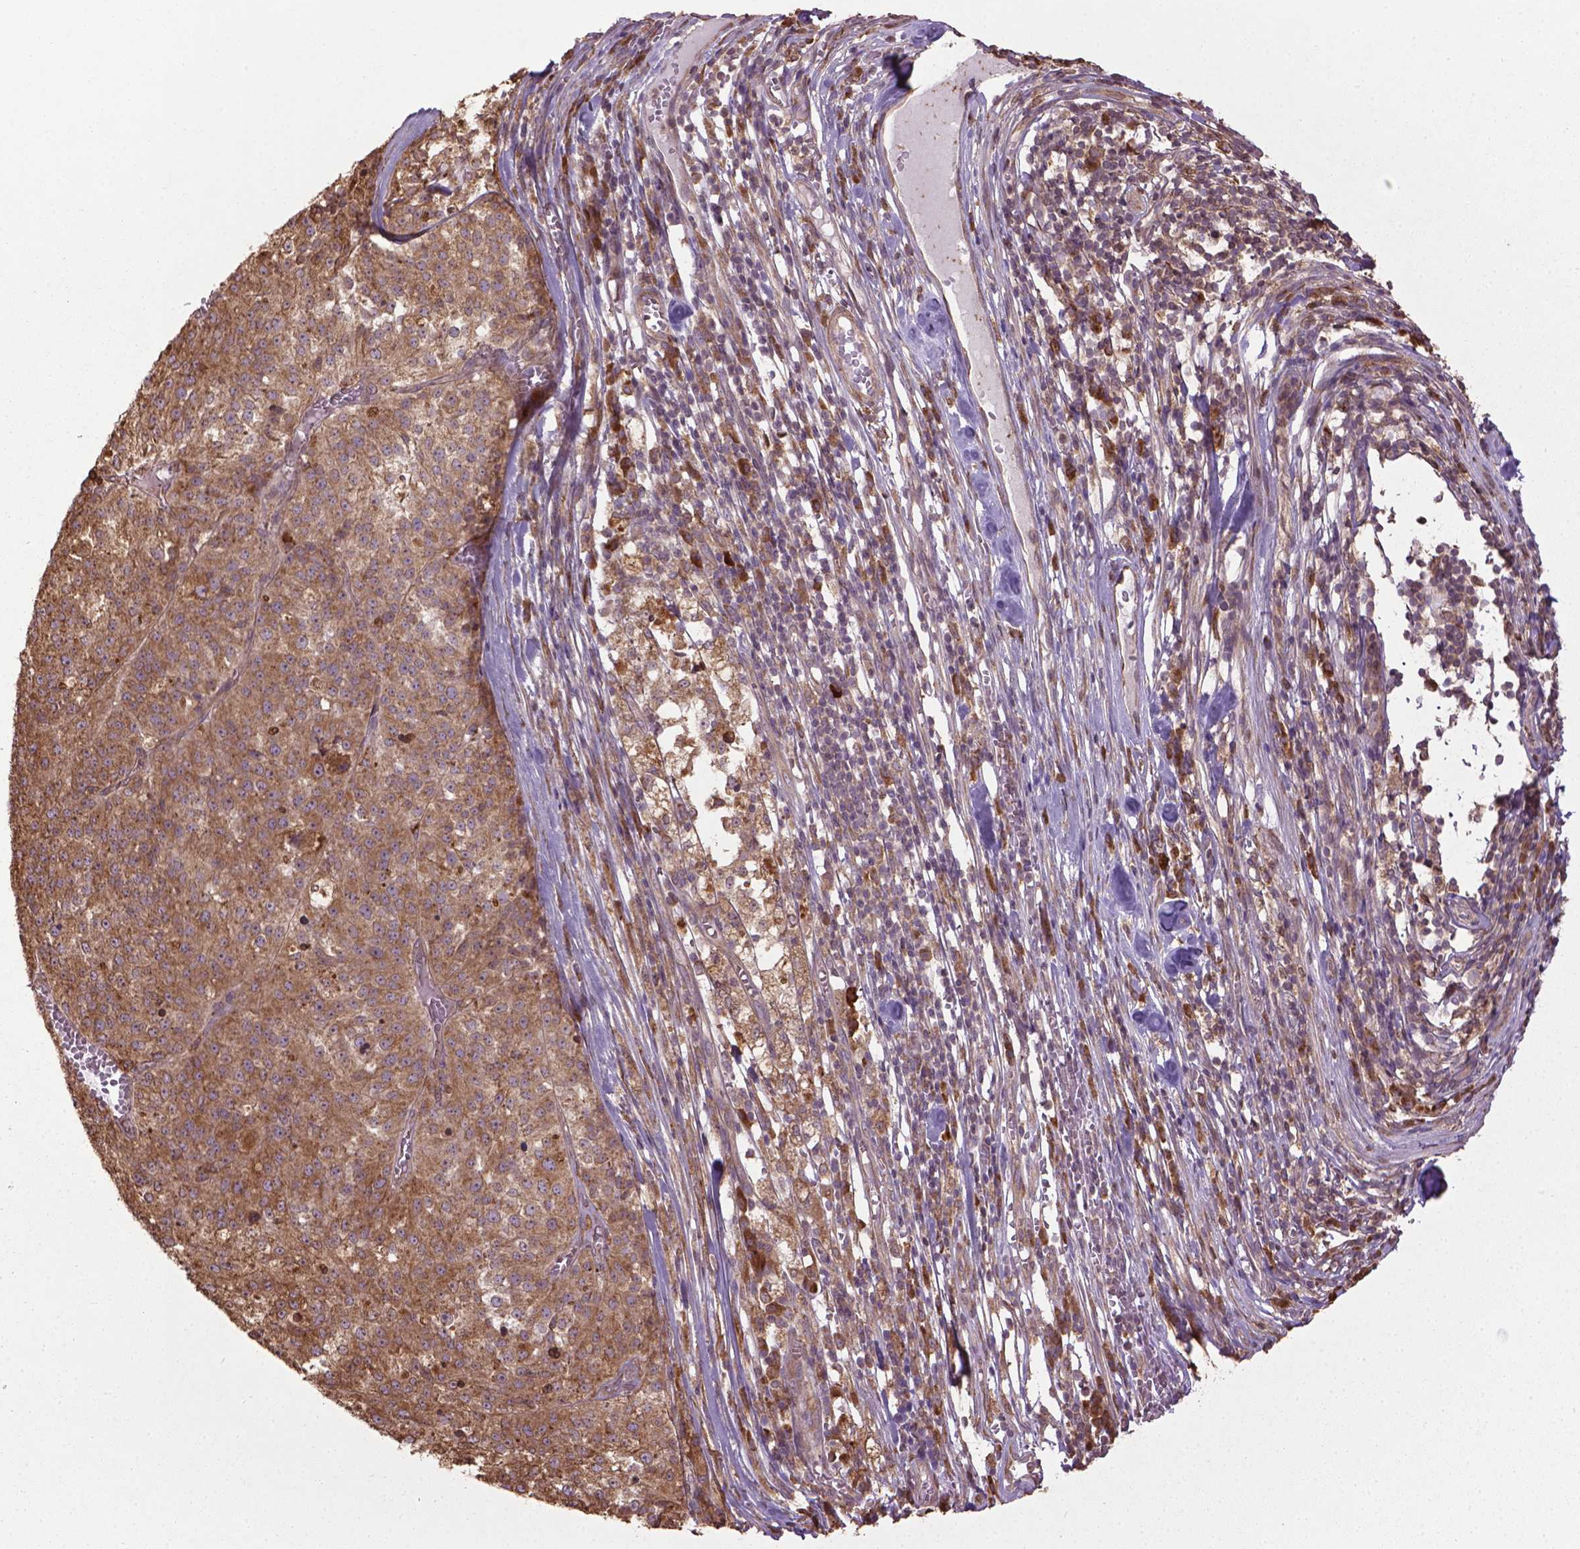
{"staining": {"intensity": "moderate", "quantity": ">75%", "location": "cytoplasmic/membranous"}, "tissue": "melanoma", "cell_type": "Tumor cells", "image_type": "cancer", "snomed": [{"axis": "morphology", "description": "Malignant melanoma, Metastatic site"}, {"axis": "topography", "description": "Lymph node"}], "caption": "The micrograph shows staining of malignant melanoma (metastatic site), revealing moderate cytoplasmic/membranous protein expression (brown color) within tumor cells.", "gene": "GAS1", "patient": {"sex": "female", "age": 64}}